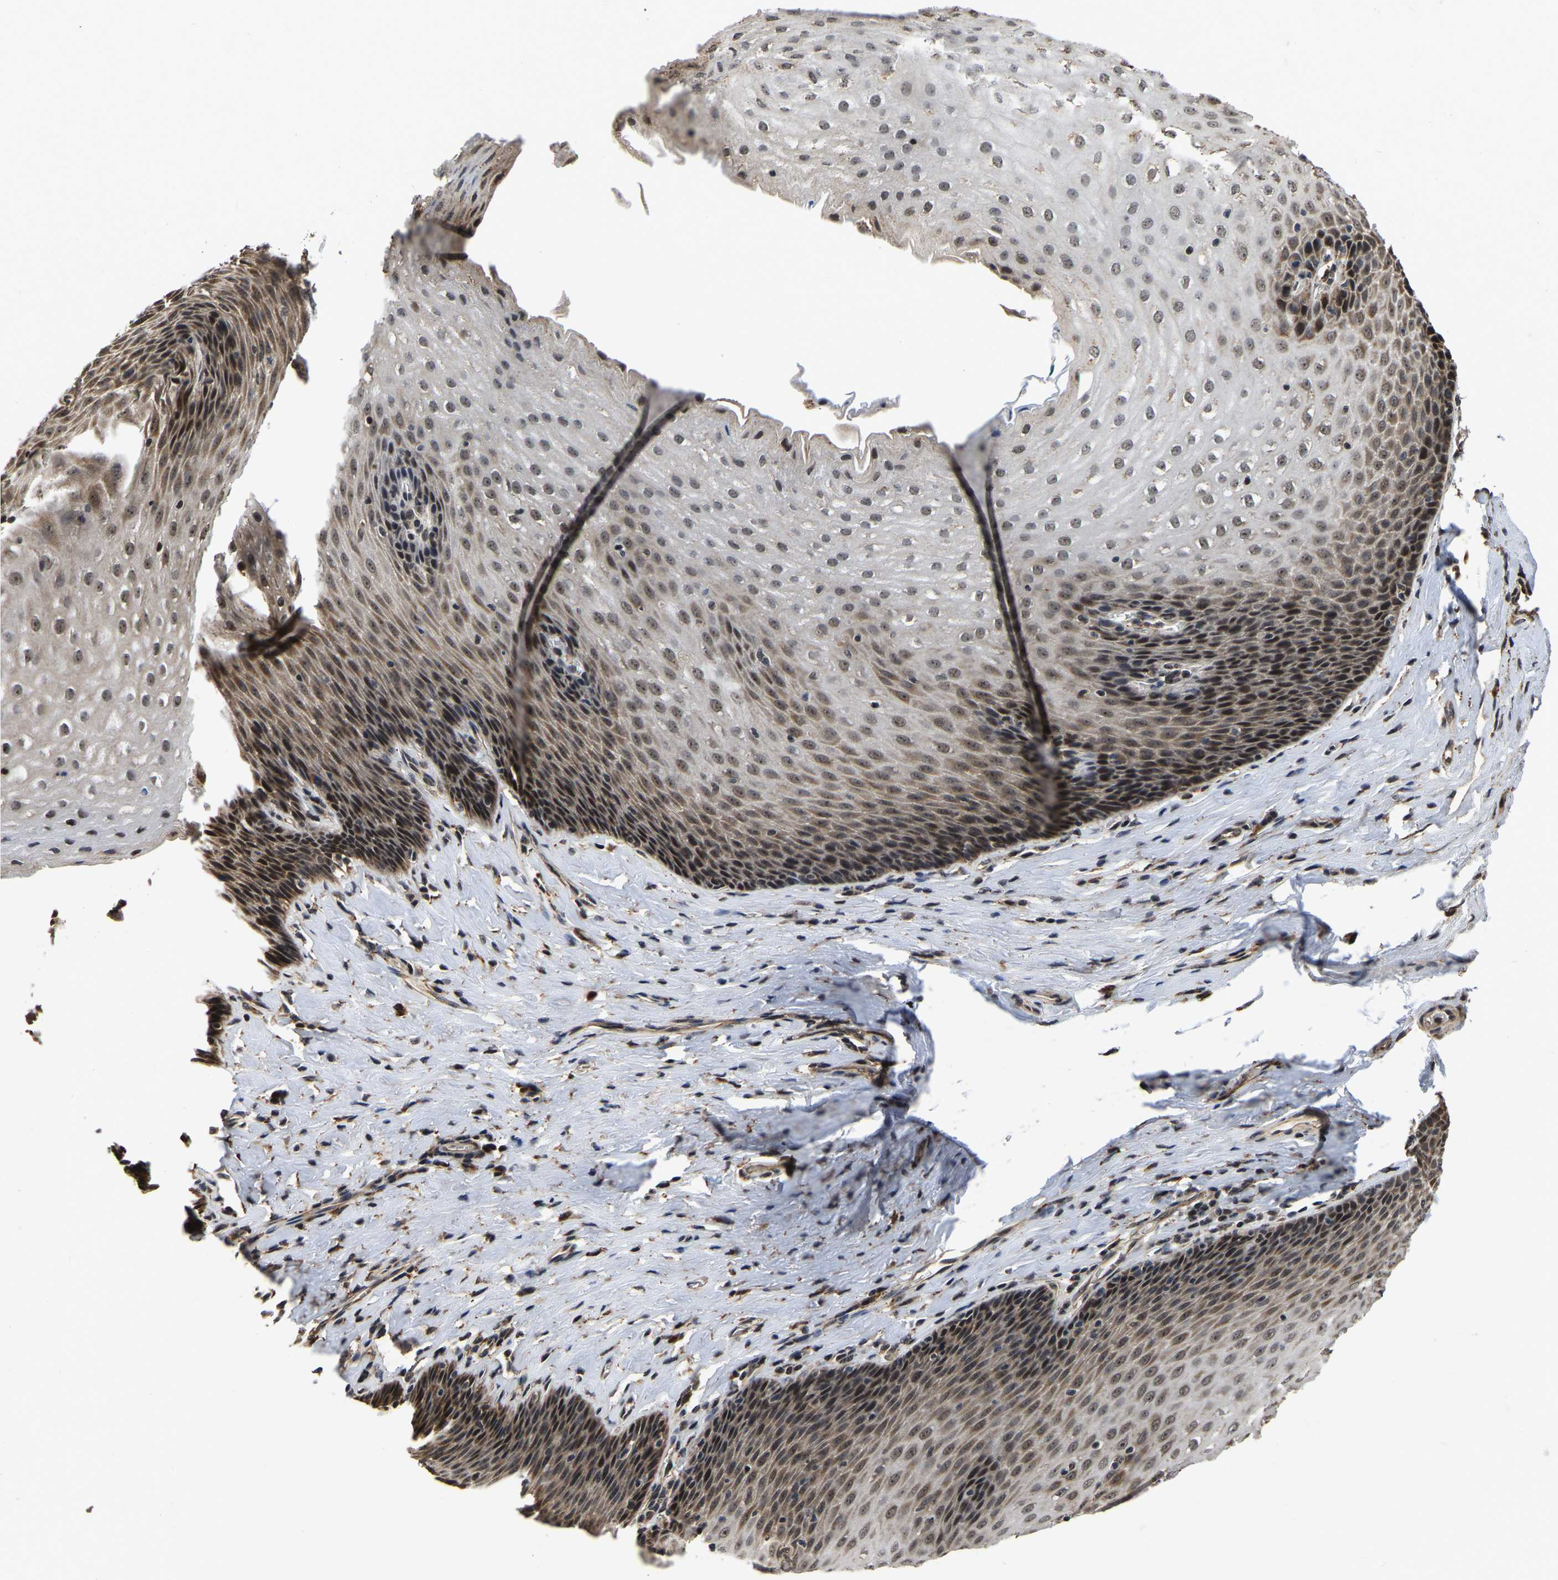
{"staining": {"intensity": "strong", "quantity": "25%-75%", "location": "nuclear"}, "tissue": "esophagus", "cell_type": "Squamous epithelial cells", "image_type": "normal", "snomed": [{"axis": "morphology", "description": "Normal tissue, NOS"}, {"axis": "topography", "description": "Esophagus"}], "caption": "DAB (3,3'-diaminobenzidine) immunohistochemical staining of normal esophagus demonstrates strong nuclear protein staining in approximately 25%-75% of squamous epithelial cells. (Brightfield microscopy of DAB IHC at high magnification).", "gene": "CIAO1", "patient": {"sex": "female", "age": 61}}